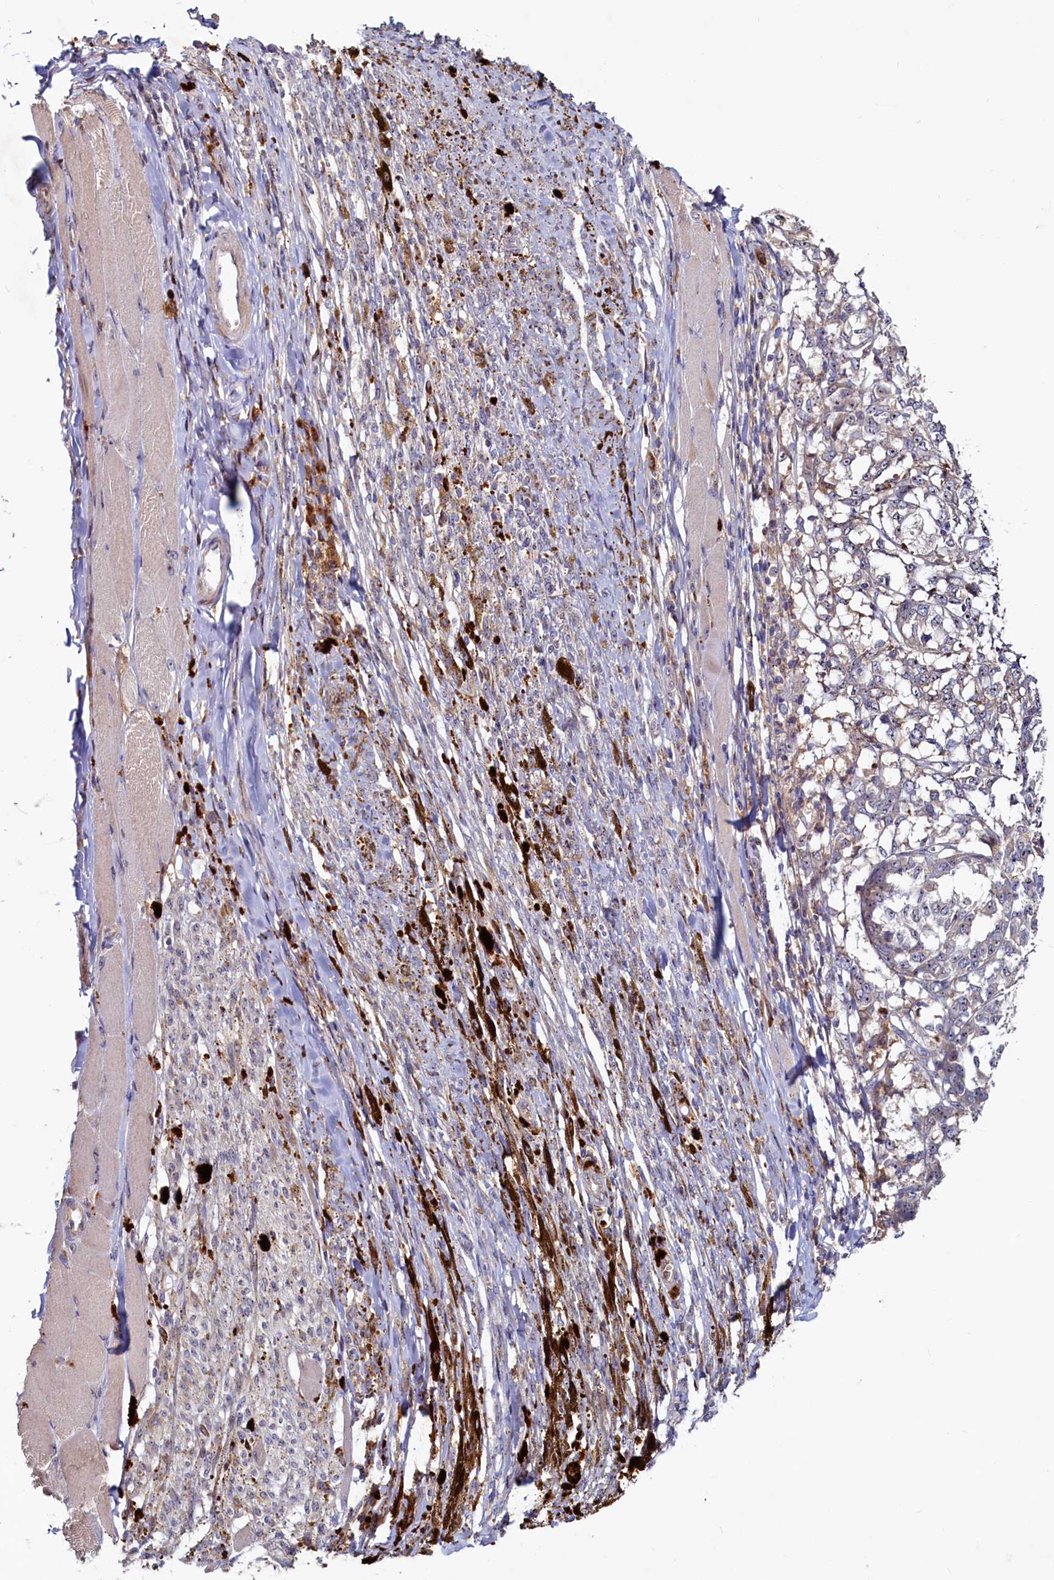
{"staining": {"intensity": "negative", "quantity": "none", "location": "none"}, "tissue": "melanoma", "cell_type": "Tumor cells", "image_type": "cancer", "snomed": [{"axis": "morphology", "description": "Malignant melanoma, NOS"}, {"axis": "topography", "description": "Skin"}], "caption": "A histopathology image of malignant melanoma stained for a protein displays no brown staining in tumor cells.", "gene": "RGS7BP", "patient": {"sex": "female", "age": 72}}